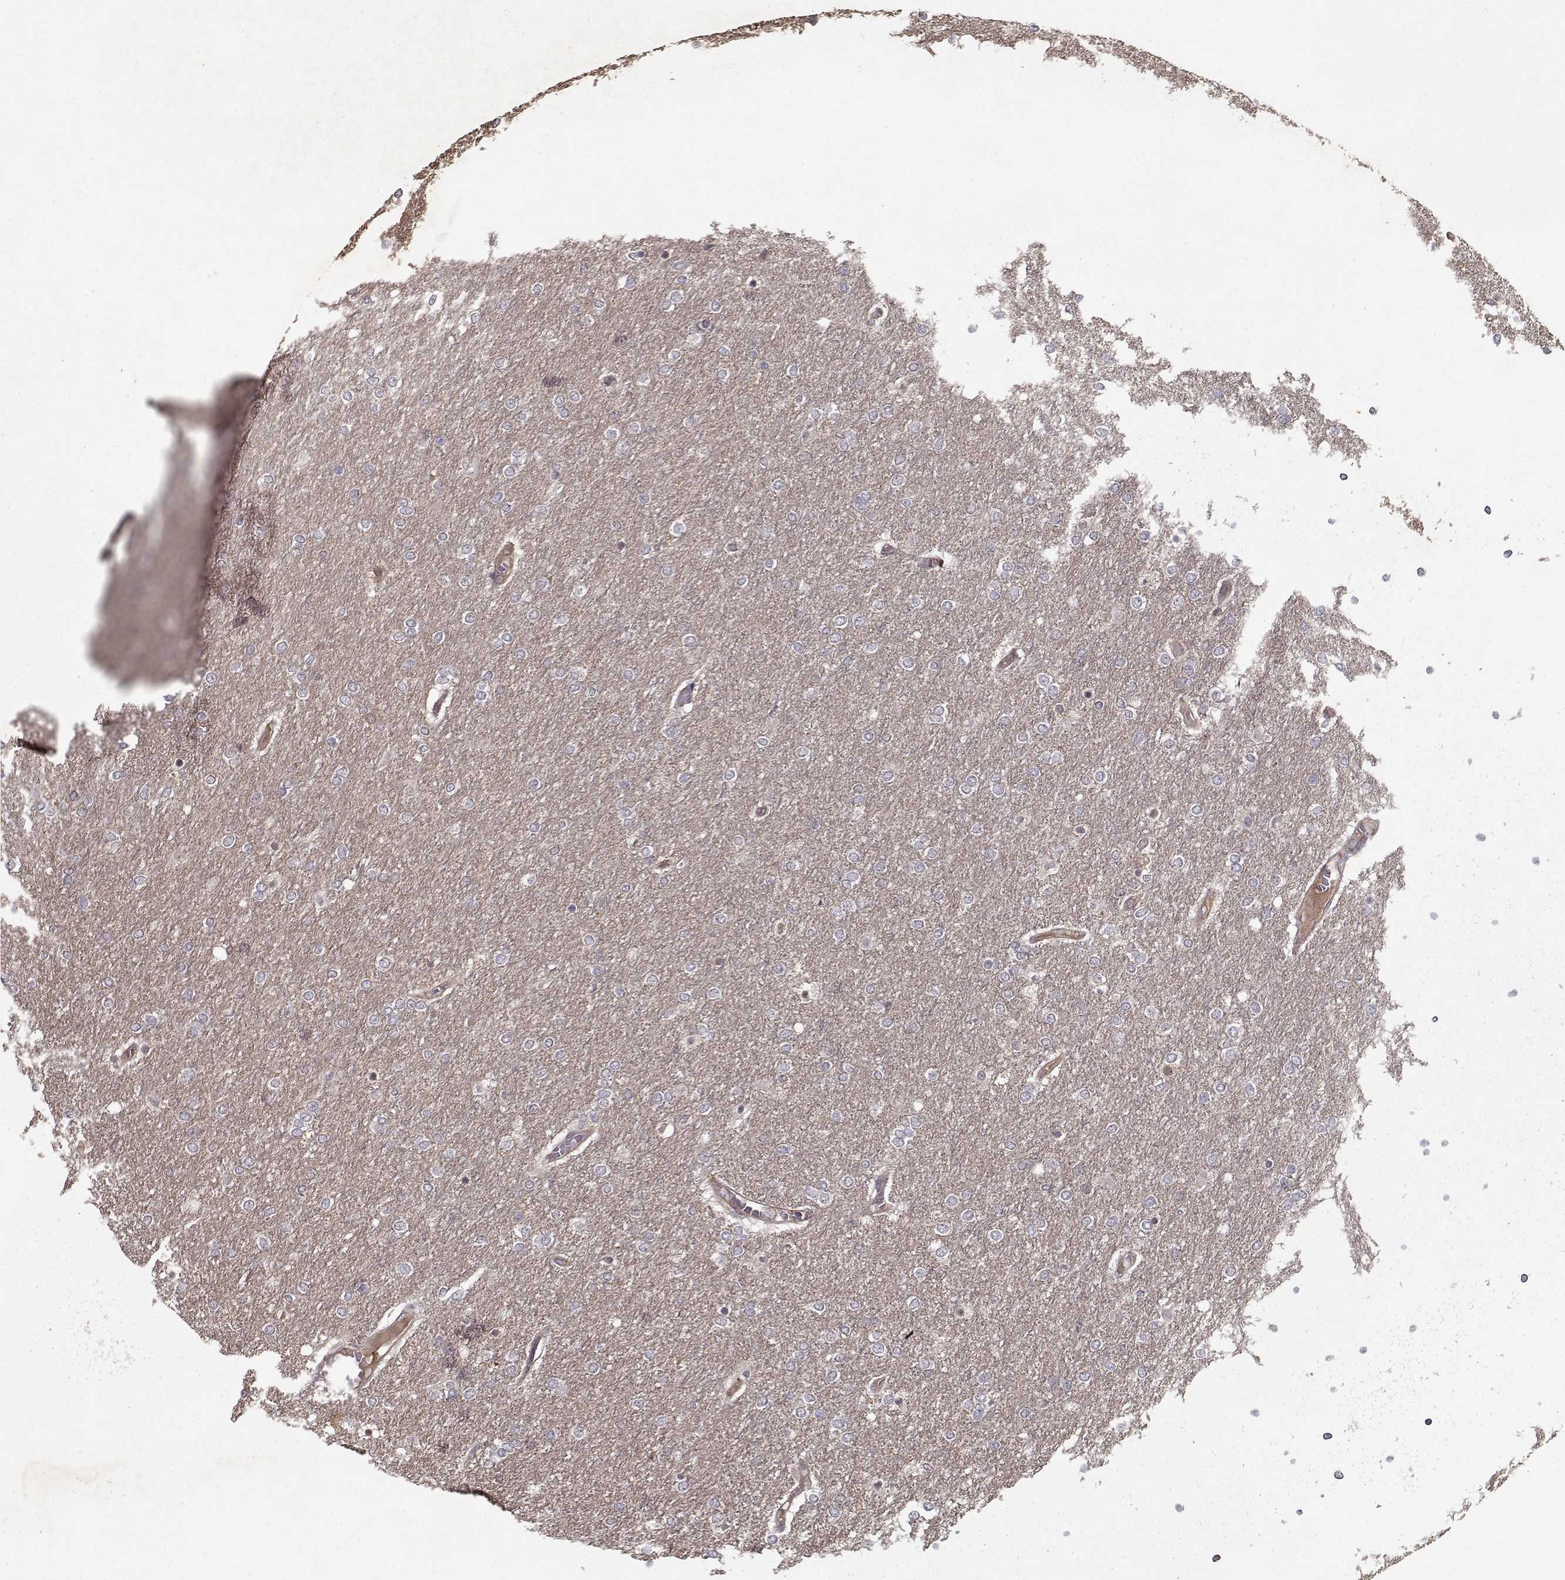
{"staining": {"intensity": "negative", "quantity": "none", "location": "none"}, "tissue": "glioma", "cell_type": "Tumor cells", "image_type": "cancer", "snomed": [{"axis": "morphology", "description": "Glioma, malignant, High grade"}, {"axis": "topography", "description": "Brain"}], "caption": "There is no significant staining in tumor cells of malignant high-grade glioma. (Immunohistochemistry, brightfield microscopy, high magnification).", "gene": "PPP1R12A", "patient": {"sex": "female", "age": 61}}